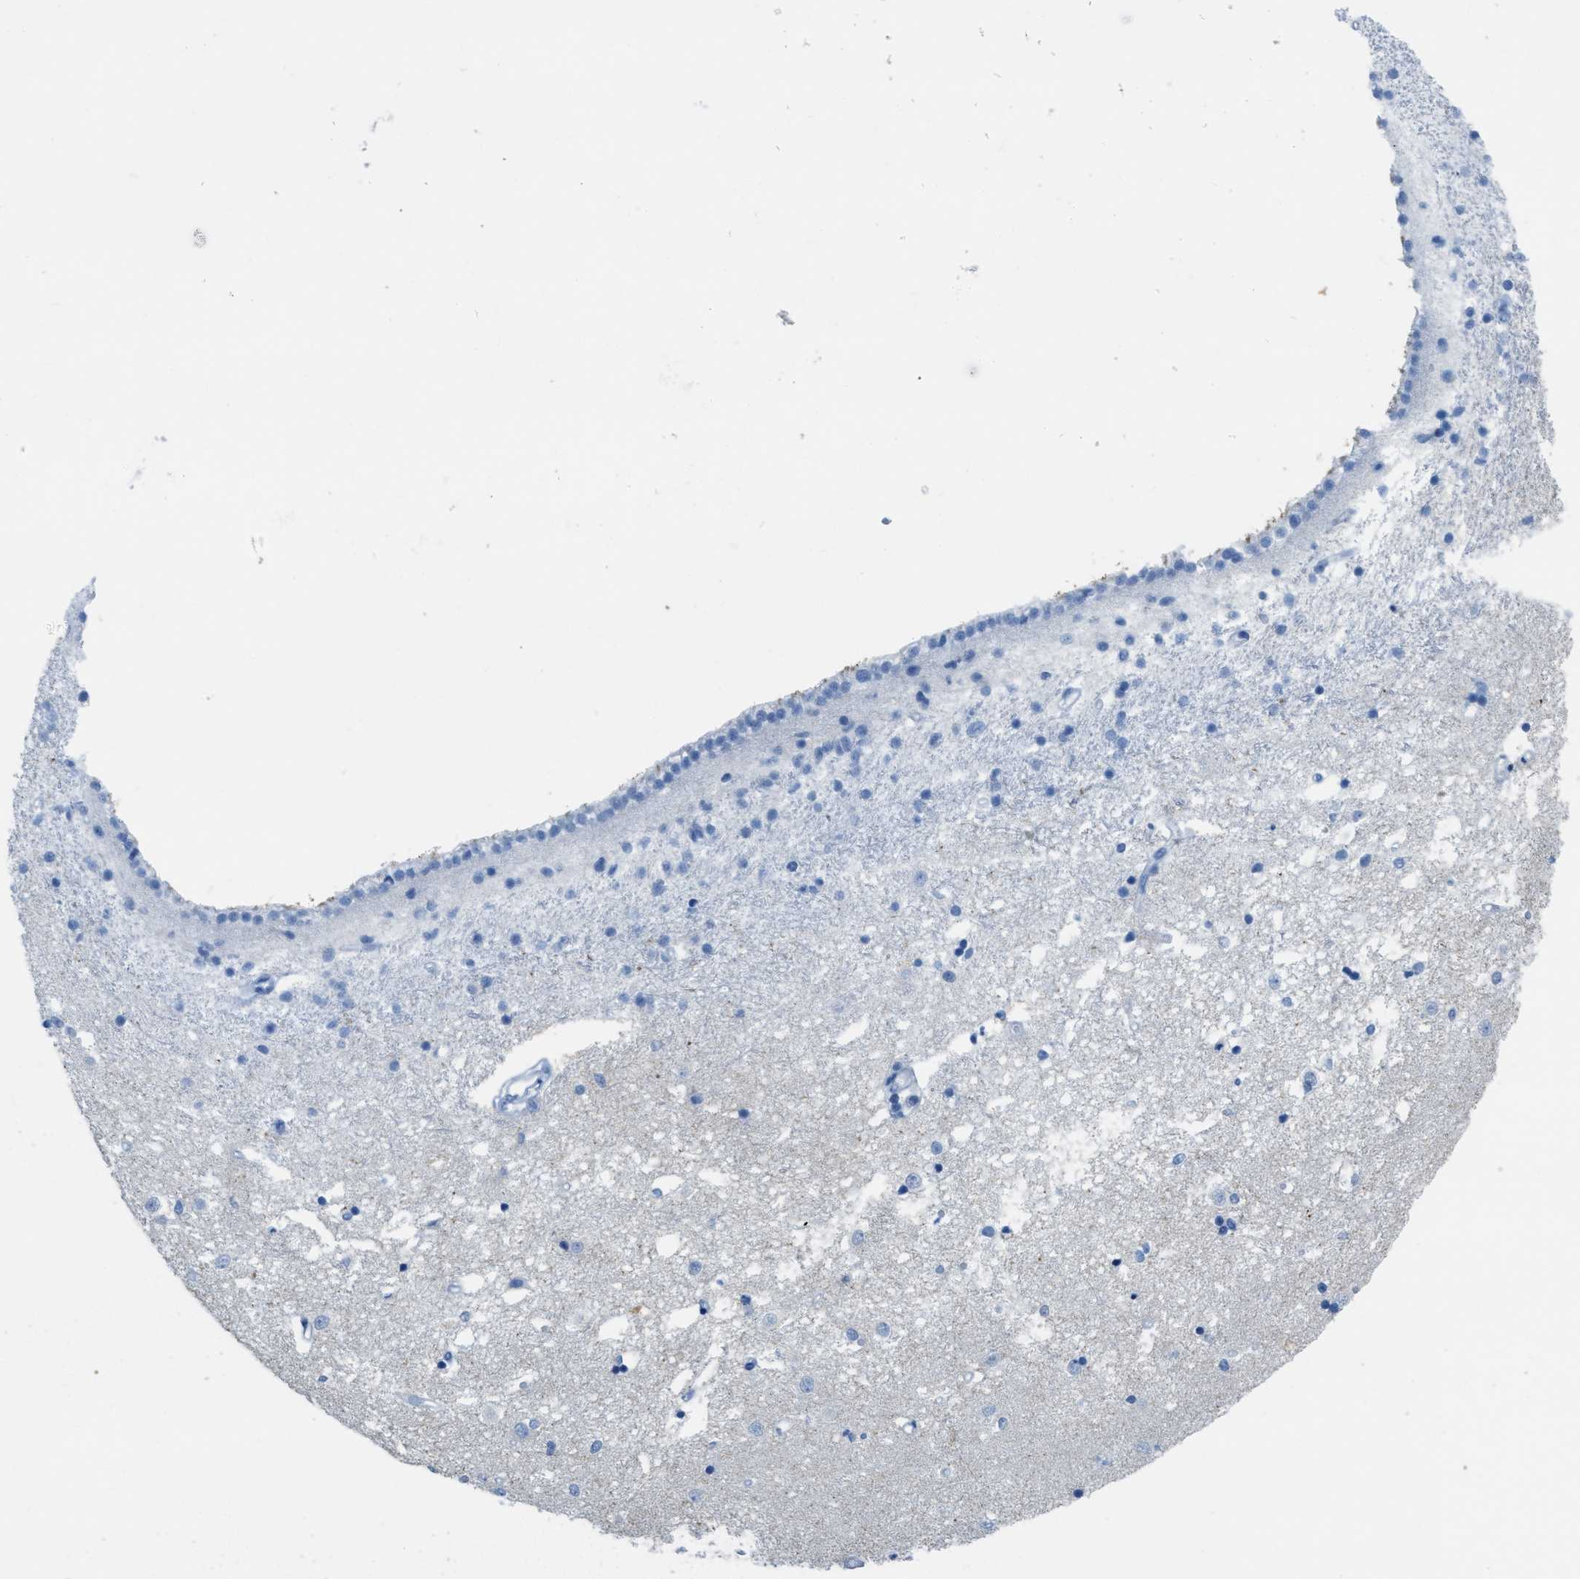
{"staining": {"intensity": "negative", "quantity": "none", "location": "none"}, "tissue": "caudate", "cell_type": "Glial cells", "image_type": "normal", "snomed": [{"axis": "morphology", "description": "Normal tissue, NOS"}, {"axis": "topography", "description": "Lateral ventricle wall"}], "caption": "Immunohistochemistry image of benign caudate: caudate stained with DAB reveals no significant protein expression in glial cells.", "gene": "ASGR1", "patient": {"sex": "male", "age": 45}}